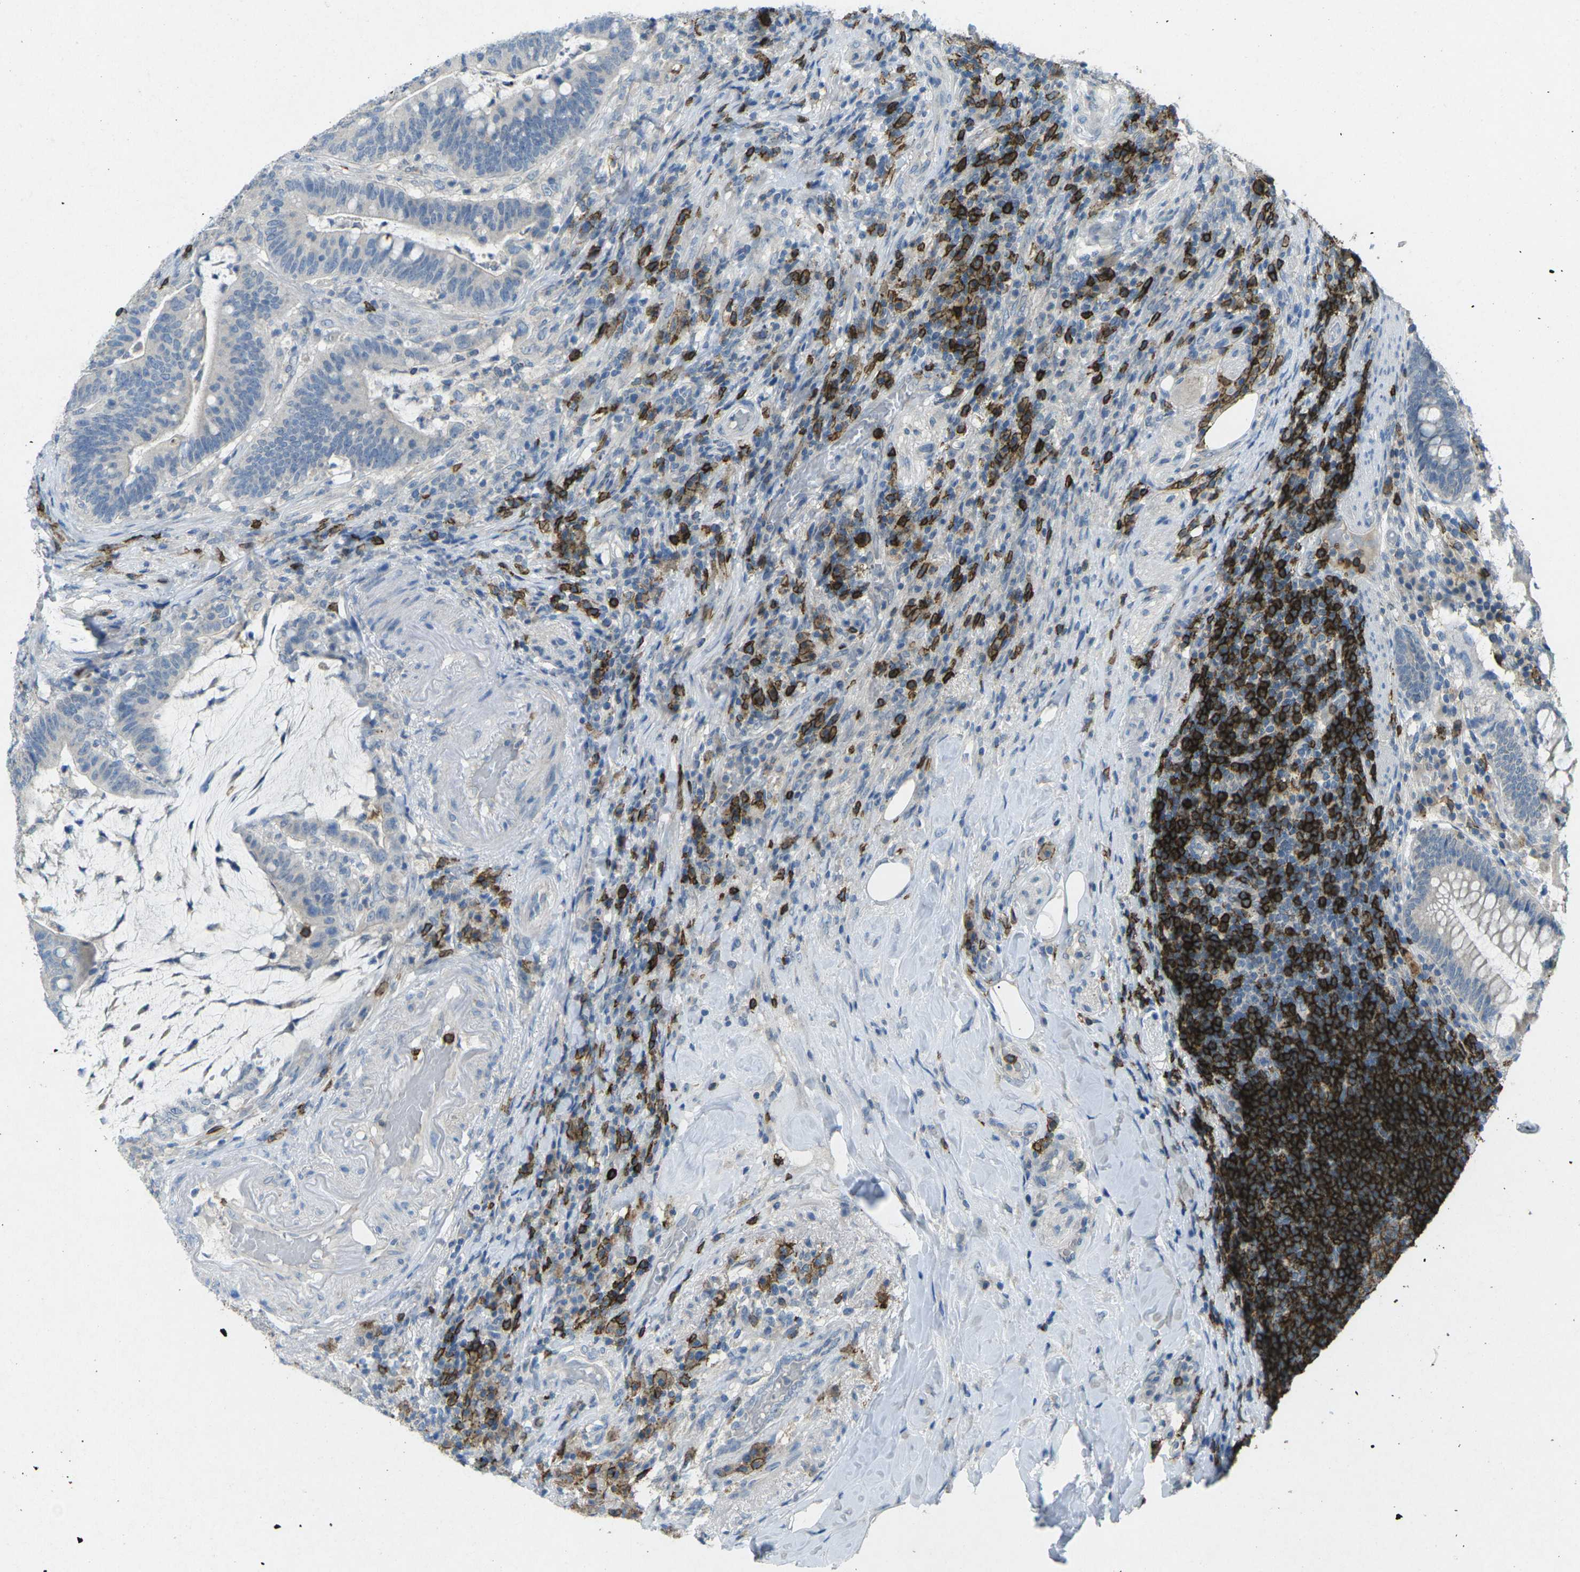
{"staining": {"intensity": "negative", "quantity": "none", "location": "none"}, "tissue": "colorectal cancer", "cell_type": "Tumor cells", "image_type": "cancer", "snomed": [{"axis": "morphology", "description": "Normal tissue, NOS"}, {"axis": "morphology", "description": "Adenocarcinoma, NOS"}, {"axis": "topography", "description": "Colon"}], "caption": "Tumor cells are negative for brown protein staining in adenocarcinoma (colorectal). The staining is performed using DAB (3,3'-diaminobenzidine) brown chromogen with nuclei counter-stained in using hematoxylin.", "gene": "CD19", "patient": {"sex": "female", "age": 66}}